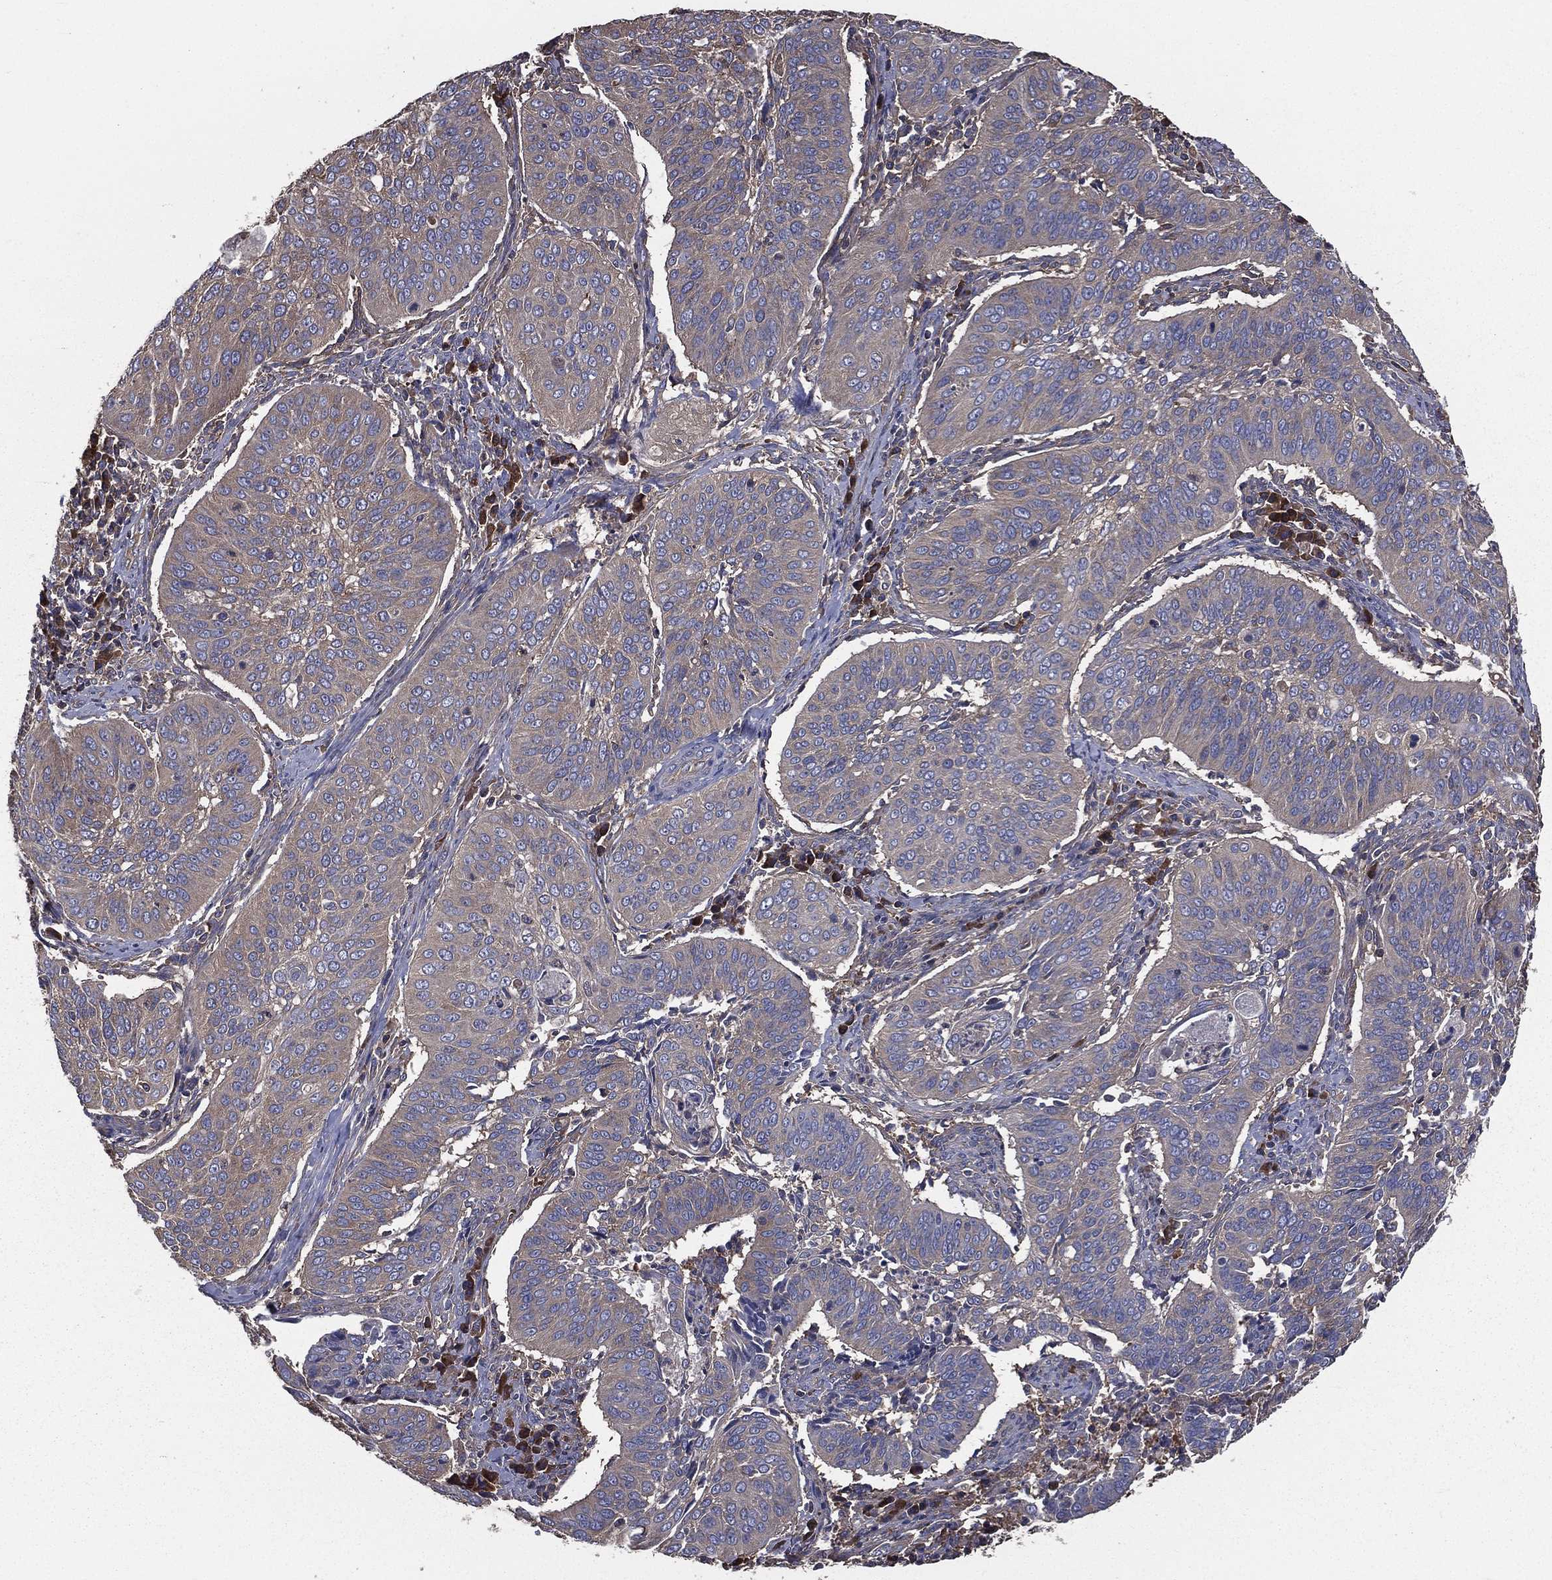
{"staining": {"intensity": "negative", "quantity": "none", "location": "none"}, "tissue": "cervical cancer", "cell_type": "Tumor cells", "image_type": "cancer", "snomed": [{"axis": "morphology", "description": "Normal tissue, NOS"}, {"axis": "morphology", "description": "Squamous cell carcinoma, NOS"}, {"axis": "topography", "description": "Cervix"}], "caption": "Micrograph shows no protein expression in tumor cells of cervical cancer (squamous cell carcinoma) tissue.", "gene": "SARS1", "patient": {"sex": "female", "age": 39}}